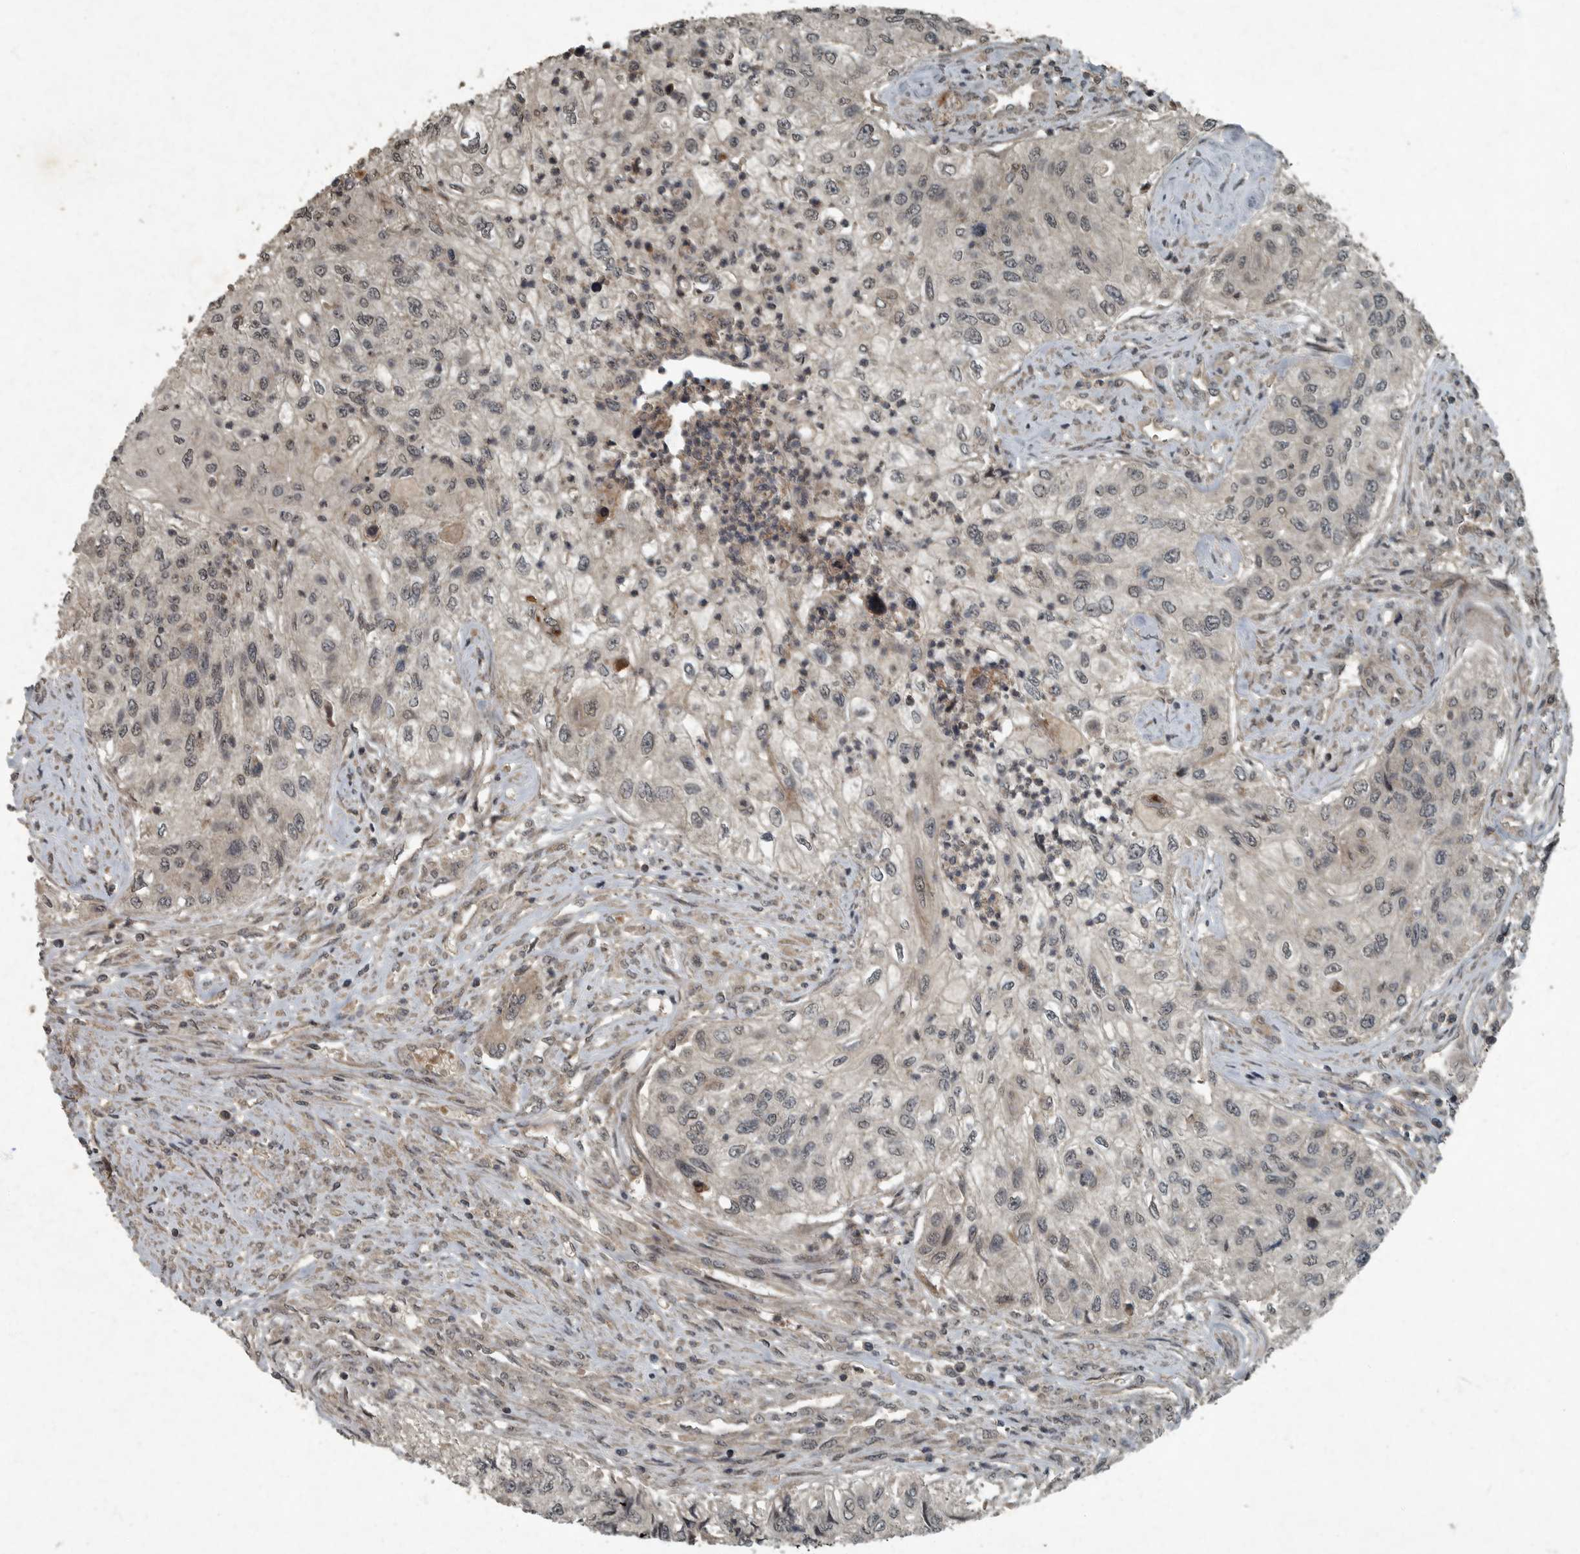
{"staining": {"intensity": "weak", "quantity": "<25%", "location": "nuclear"}, "tissue": "urothelial cancer", "cell_type": "Tumor cells", "image_type": "cancer", "snomed": [{"axis": "morphology", "description": "Urothelial carcinoma, High grade"}, {"axis": "topography", "description": "Urinary bladder"}], "caption": "High-grade urothelial carcinoma was stained to show a protein in brown. There is no significant staining in tumor cells.", "gene": "FOXO1", "patient": {"sex": "female", "age": 60}}